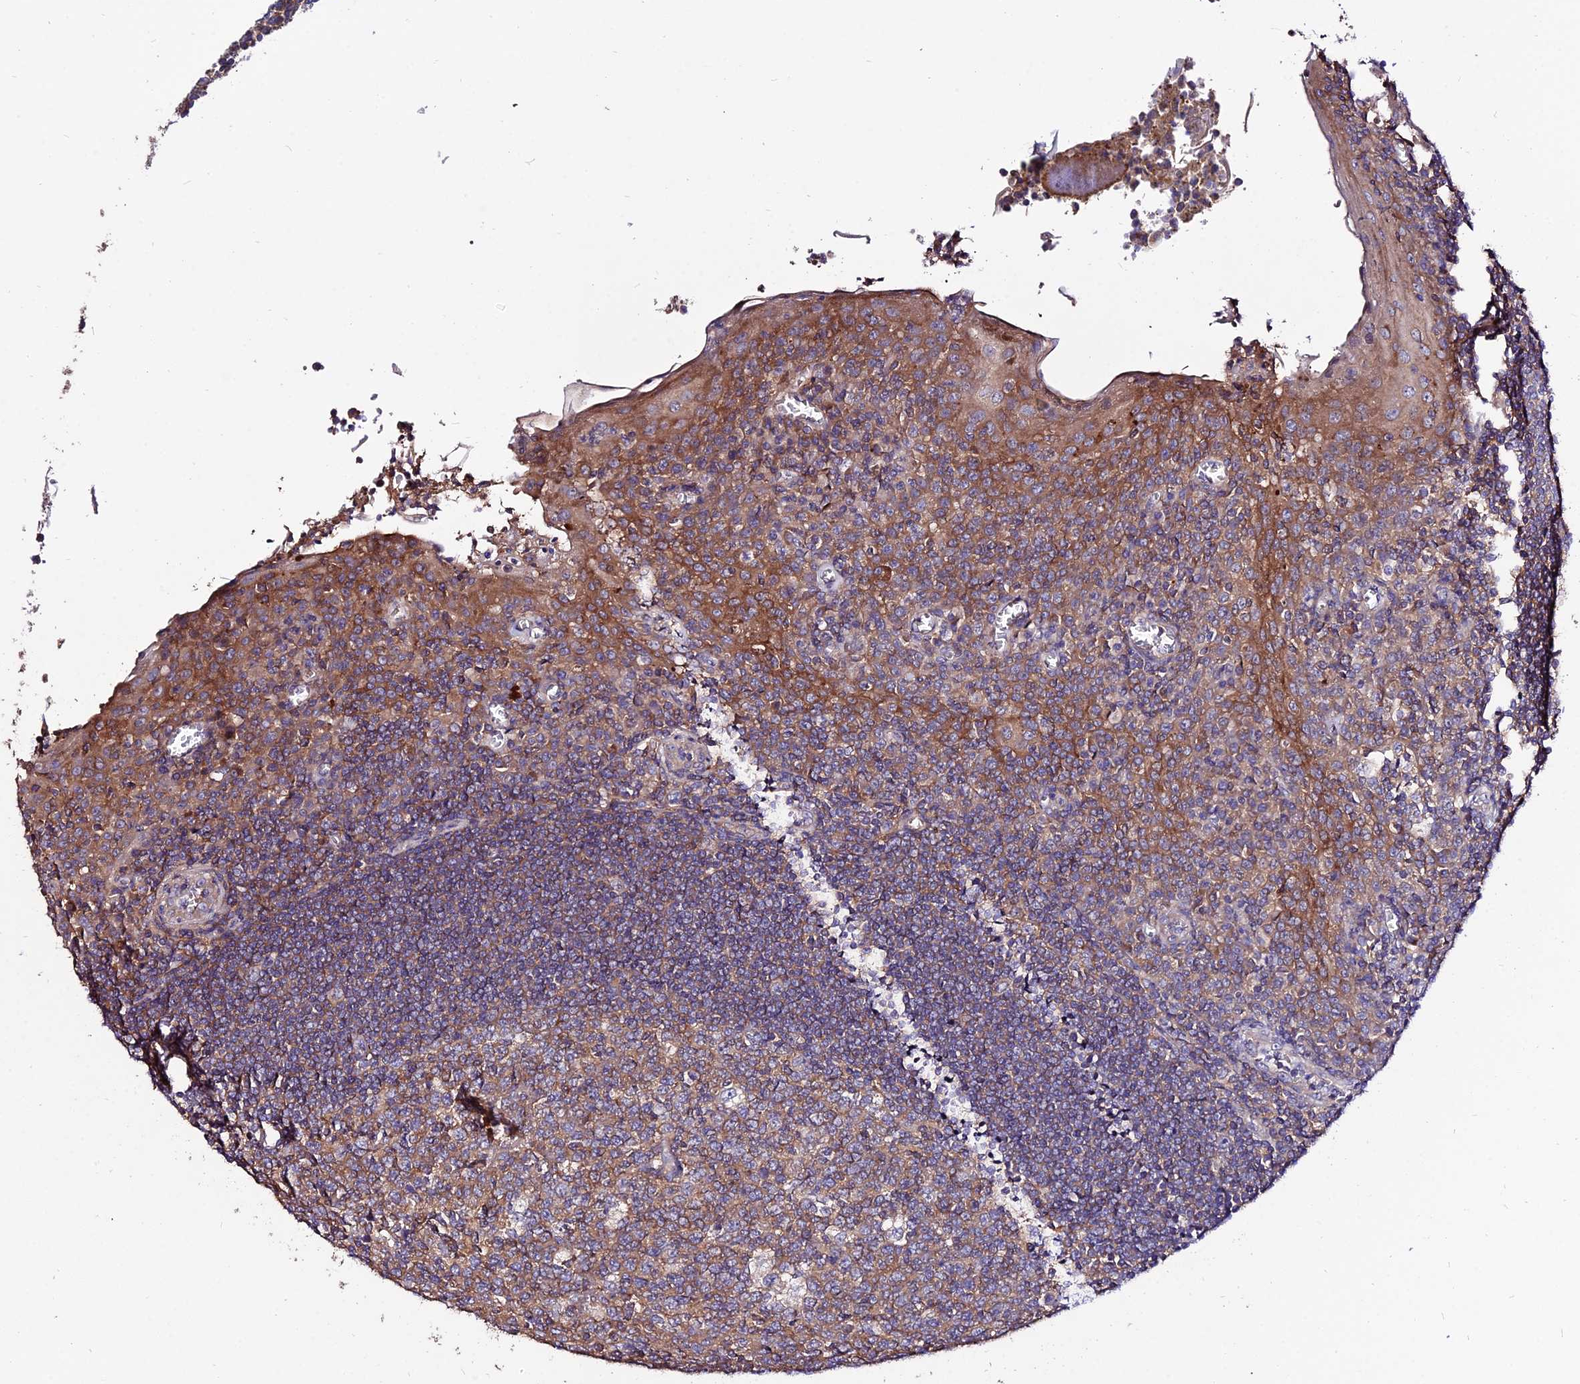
{"staining": {"intensity": "moderate", "quantity": ">75%", "location": "cytoplasmic/membranous"}, "tissue": "tonsil", "cell_type": "Germinal center cells", "image_type": "normal", "snomed": [{"axis": "morphology", "description": "Normal tissue, NOS"}, {"axis": "topography", "description": "Tonsil"}], "caption": "Immunohistochemical staining of unremarkable tonsil exhibits moderate cytoplasmic/membranous protein positivity in approximately >75% of germinal center cells.", "gene": "PYM1", "patient": {"sex": "male", "age": 27}}